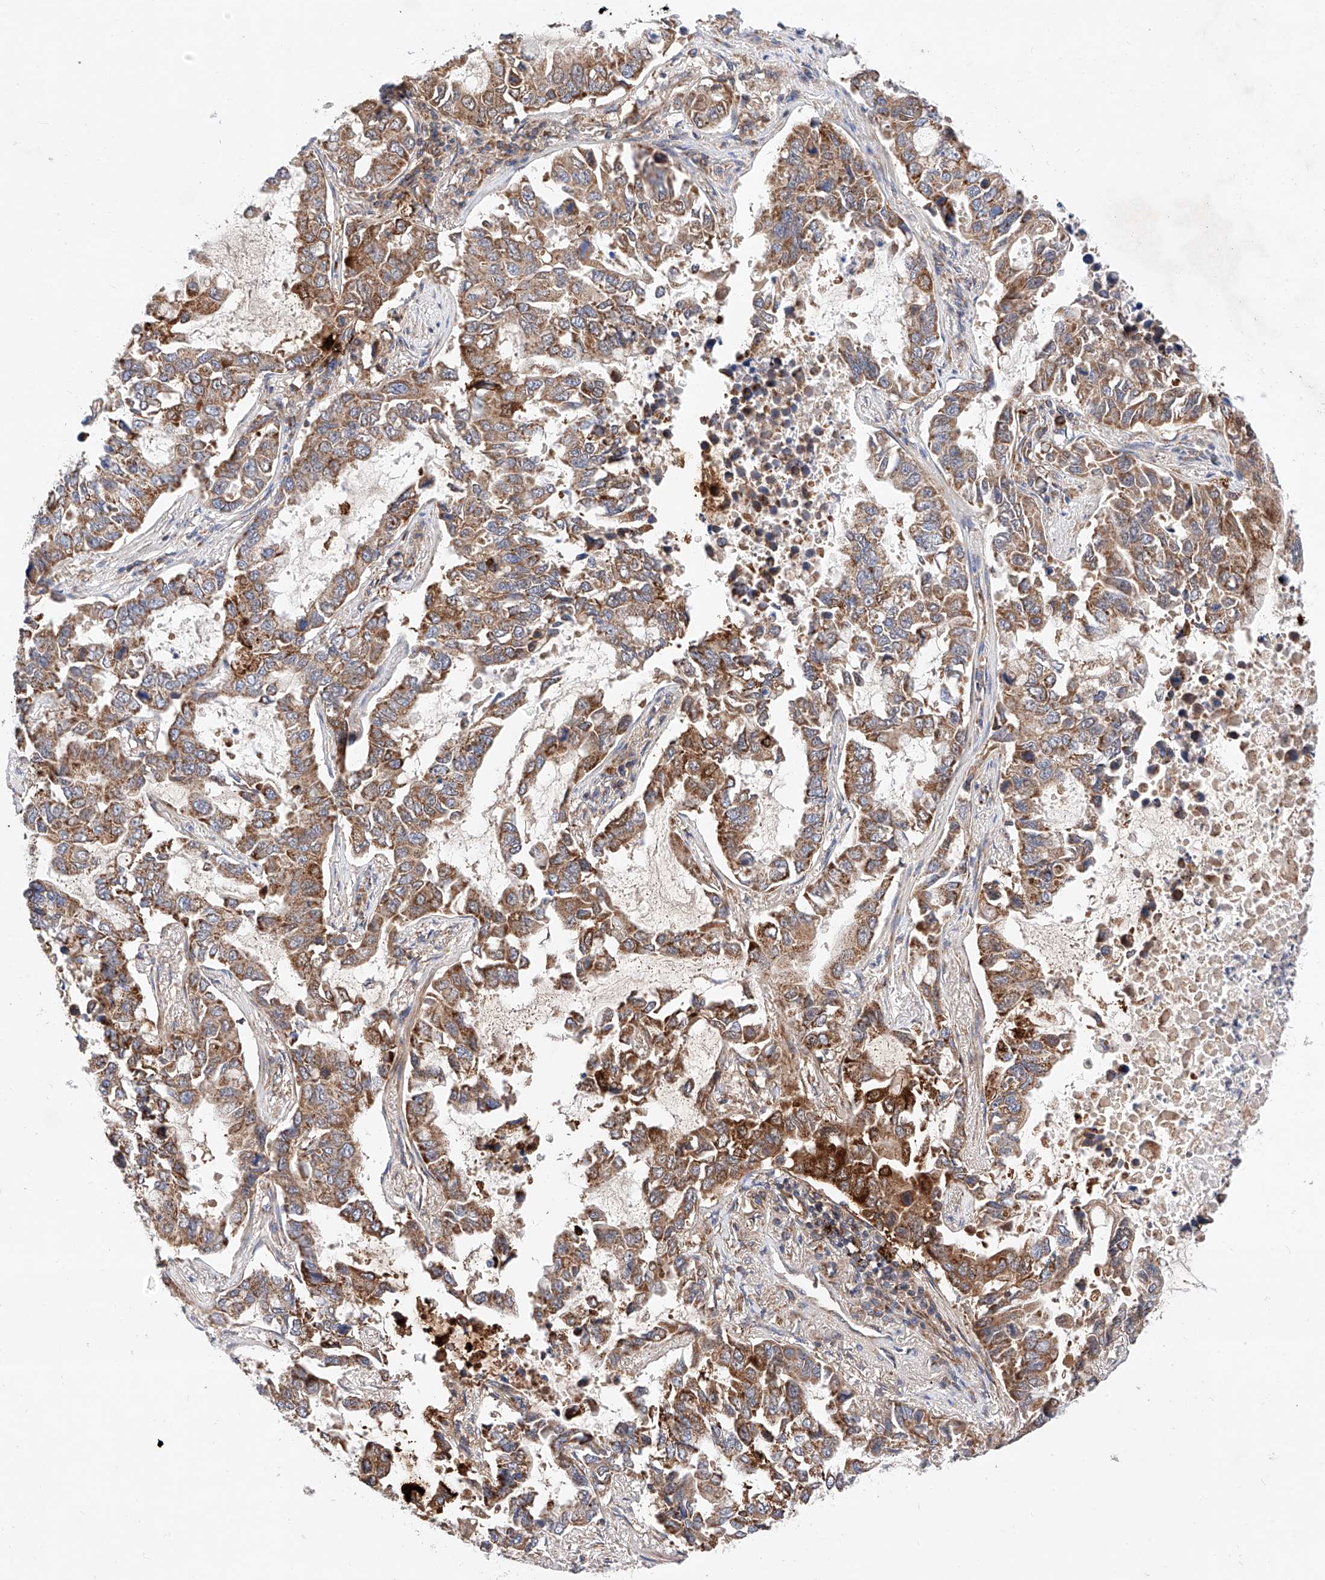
{"staining": {"intensity": "moderate", "quantity": ">75%", "location": "cytoplasmic/membranous"}, "tissue": "lung cancer", "cell_type": "Tumor cells", "image_type": "cancer", "snomed": [{"axis": "morphology", "description": "Adenocarcinoma, NOS"}, {"axis": "topography", "description": "Lung"}], "caption": "Lung cancer stained with IHC shows moderate cytoplasmic/membranous positivity in about >75% of tumor cells.", "gene": "NR1D1", "patient": {"sex": "male", "age": 64}}